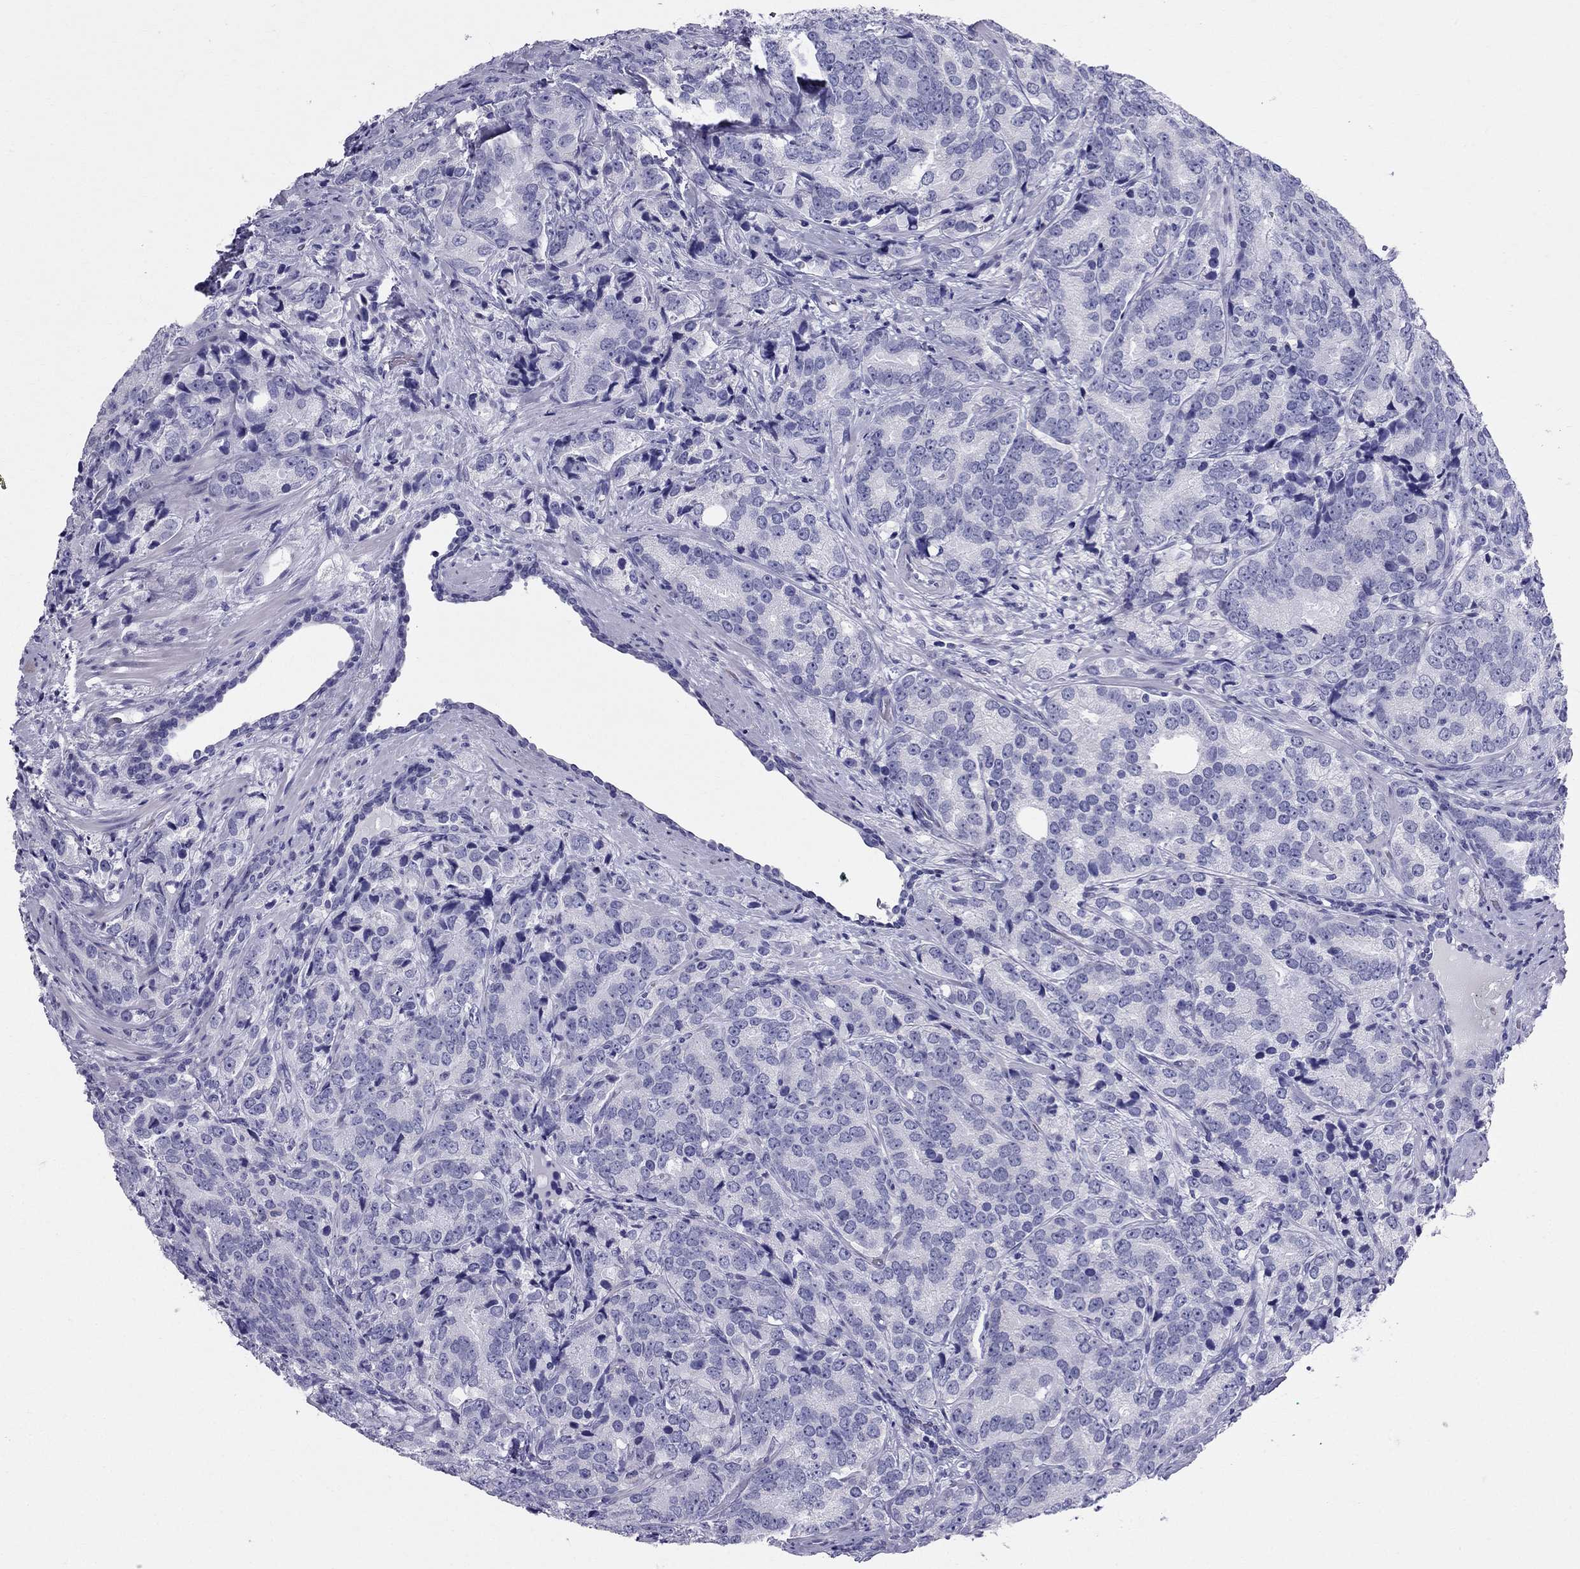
{"staining": {"intensity": "negative", "quantity": "none", "location": "none"}, "tissue": "prostate cancer", "cell_type": "Tumor cells", "image_type": "cancer", "snomed": [{"axis": "morphology", "description": "Adenocarcinoma, NOS"}, {"axis": "topography", "description": "Prostate"}], "caption": "Immunohistochemical staining of prostate adenocarcinoma shows no significant staining in tumor cells. (Immunohistochemistry, brightfield microscopy, high magnification).", "gene": "DNAAF6", "patient": {"sex": "male", "age": 71}}